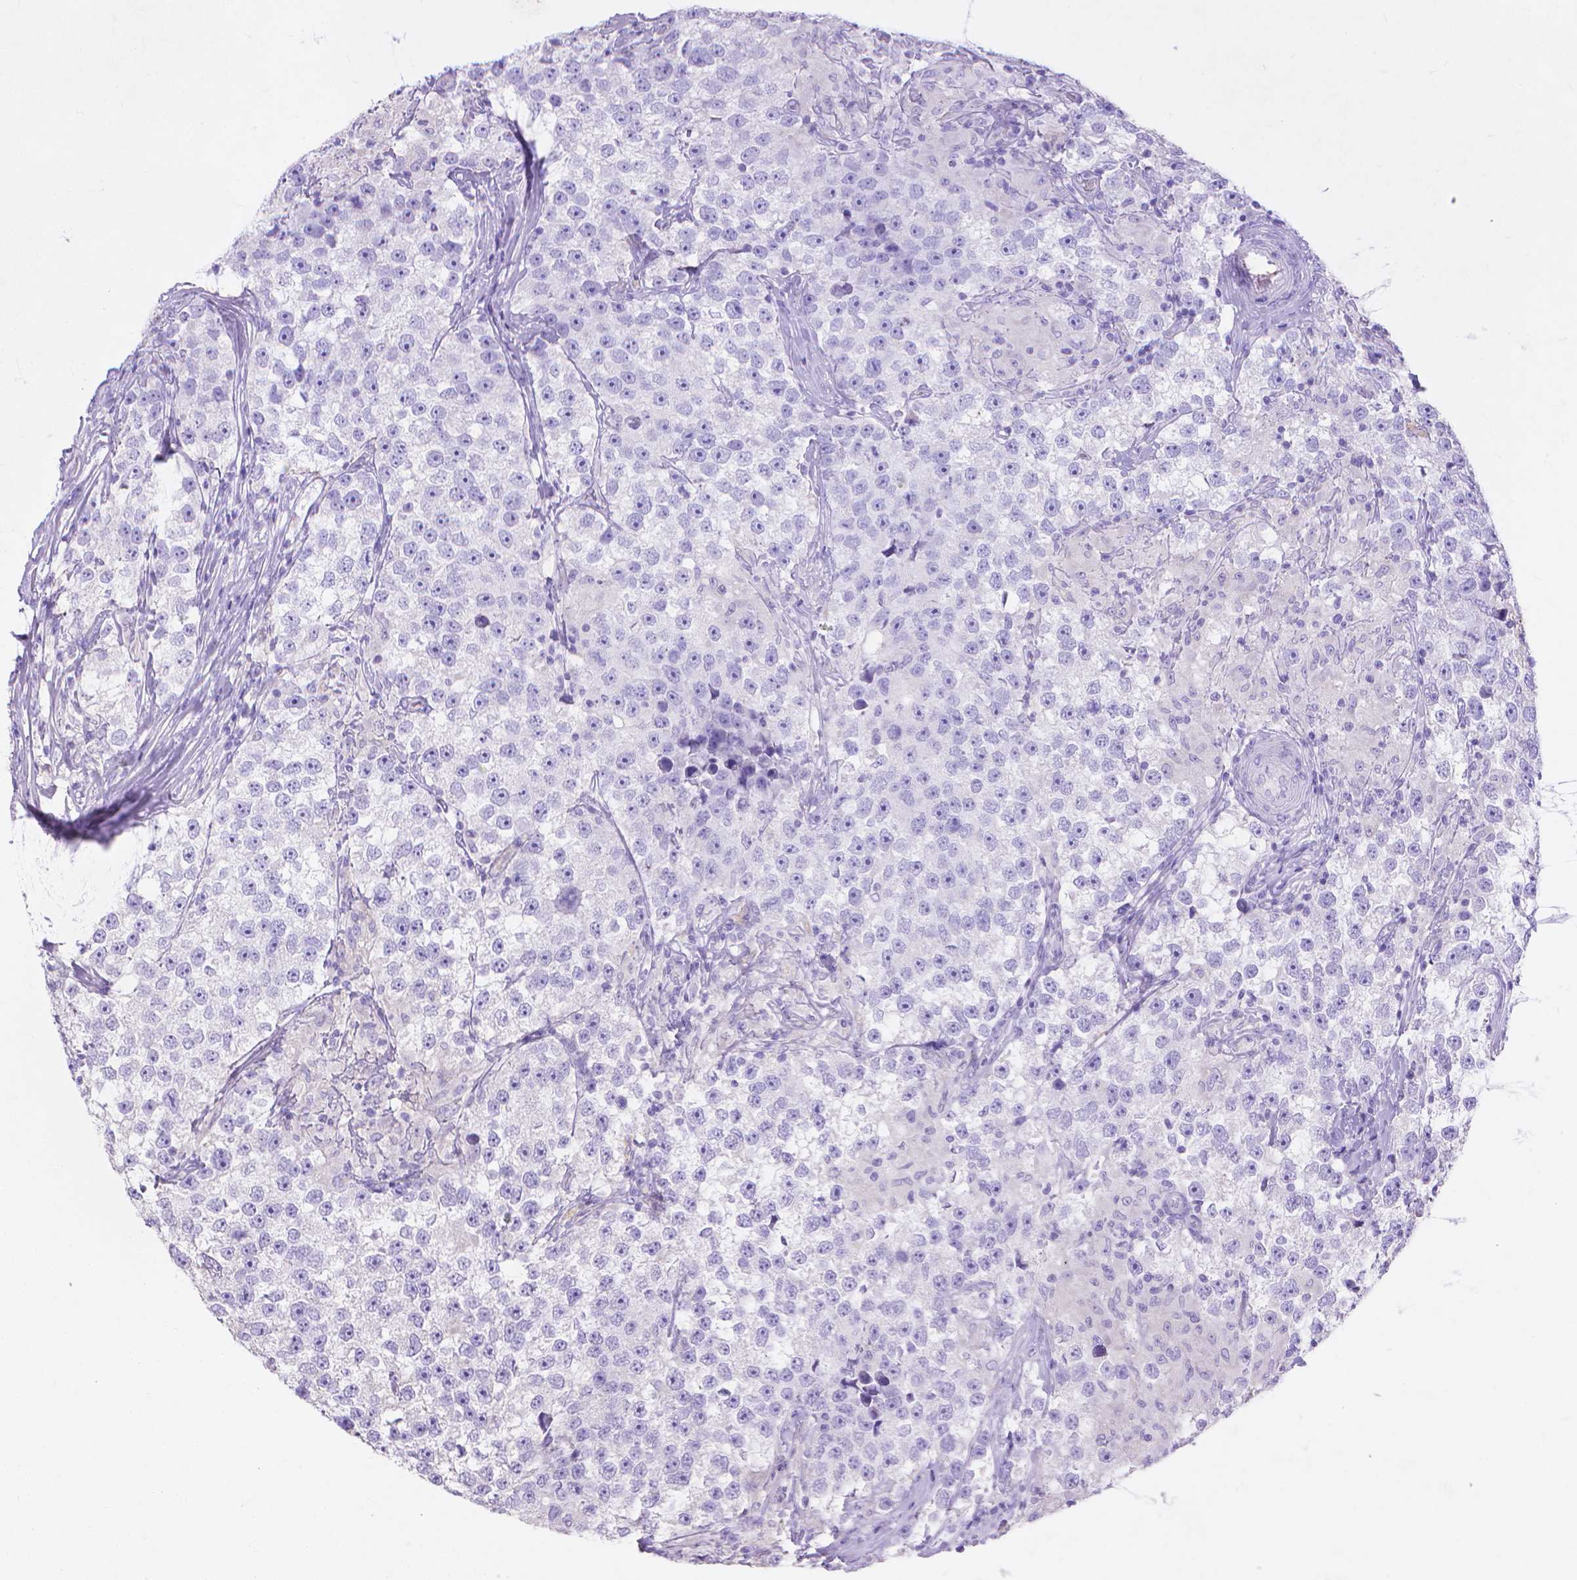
{"staining": {"intensity": "negative", "quantity": "none", "location": "none"}, "tissue": "testis cancer", "cell_type": "Tumor cells", "image_type": "cancer", "snomed": [{"axis": "morphology", "description": "Seminoma, NOS"}, {"axis": "topography", "description": "Testis"}], "caption": "The immunohistochemistry micrograph has no significant positivity in tumor cells of testis cancer tissue.", "gene": "MMP11", "patient": {"sex": "male", "age": 46}}